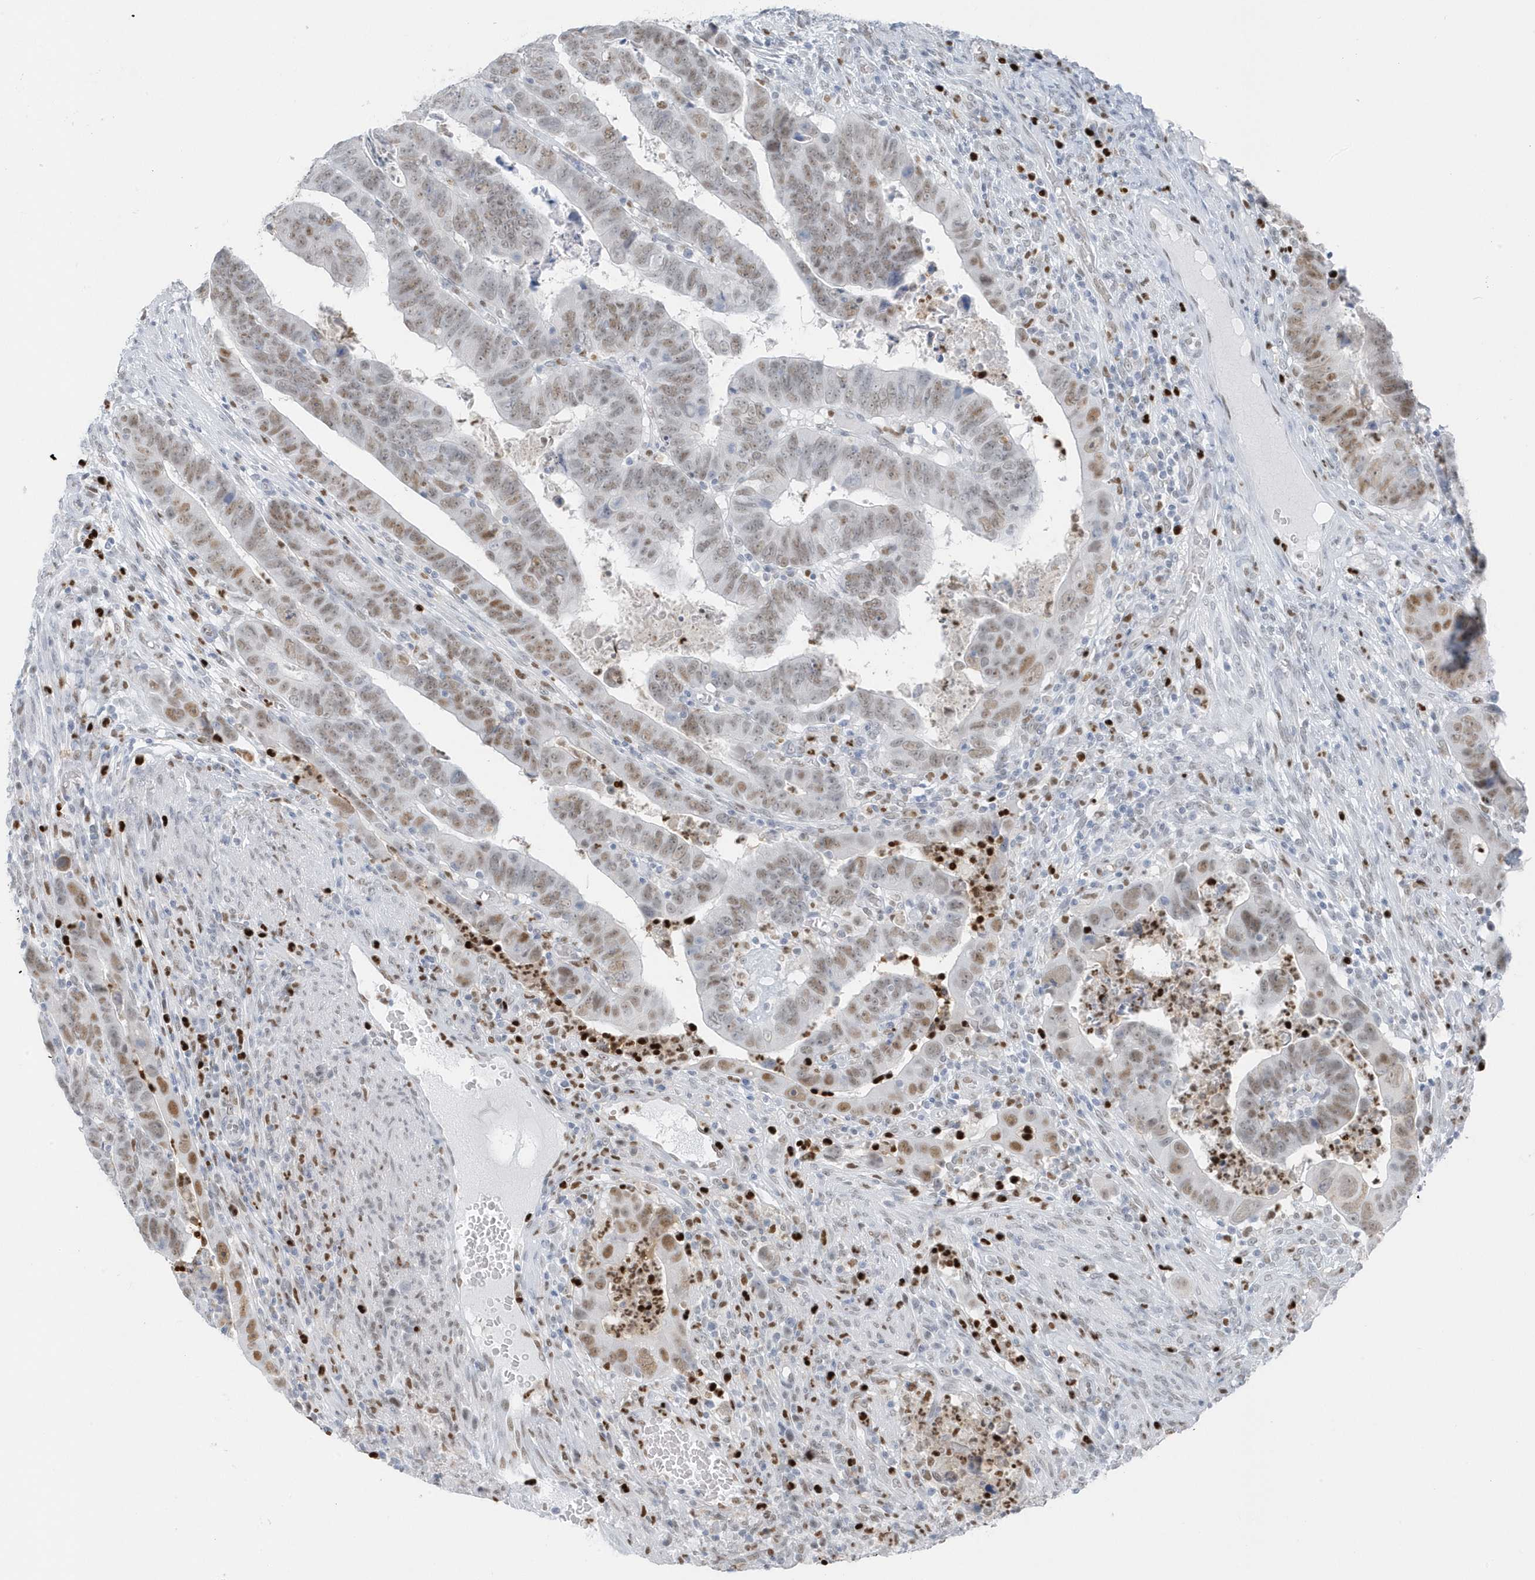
{"staining": {"intensity": "moderate", "quantity": "25%-75%", "location": "nuclear"}, "tissue": "colorectal cancer", "cell_type": "Tumor cells", "image_type": "cancer", "snomed": [{"axis": "morphology", "description": "Normal tissue, NOS"}, {"axis": "morphology", "description": "Adenocarcinoma, NOS"}, {"axis": "topography", "description": "Rectum"}], "caption": "Tumor cells demonstrate medium levels of moderate nuclear expression in about 25%-75% of cells in human colorectal adenocarcinoma. (Brightfield microscopy of DAB IHC at high magnification).", "gene": "SMIM34", "patient": {"sex": "female", "age": 65}}